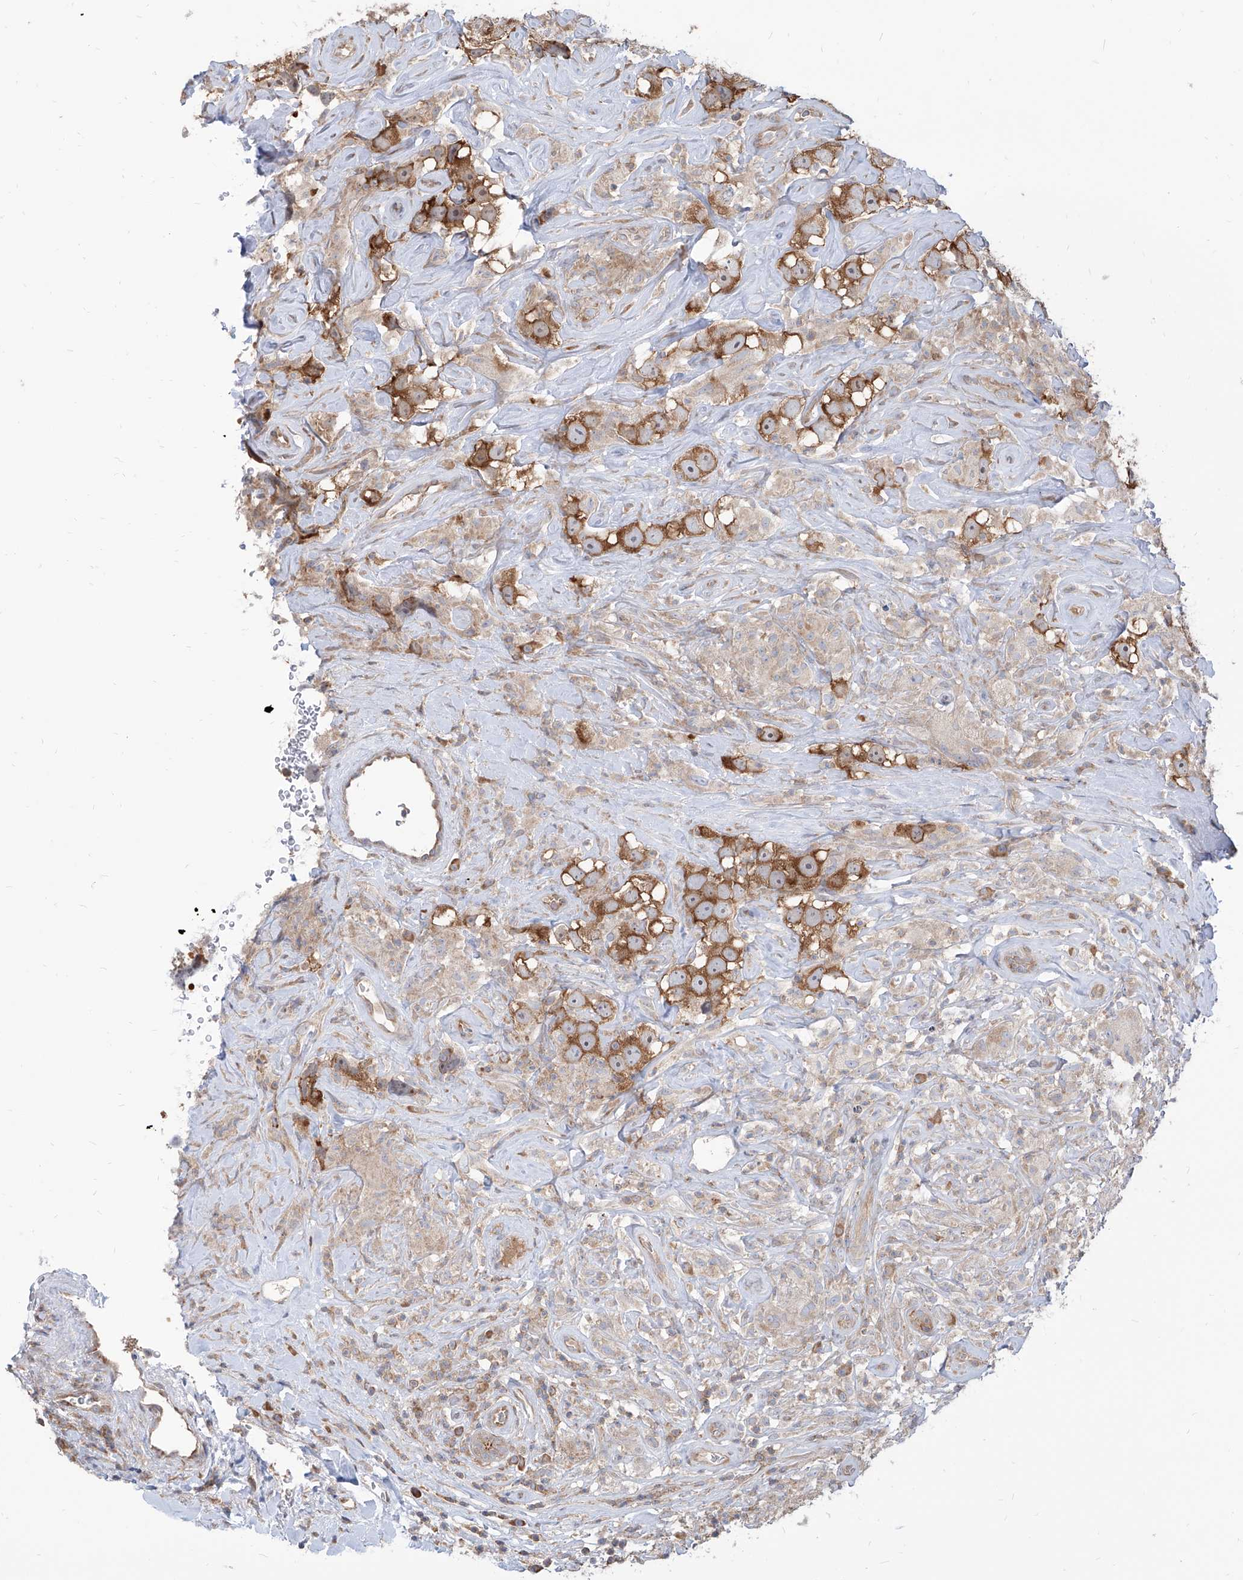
{"staining": {"intensity": "strong", "quantity": ">75%", "location": "cytoplasmic/membranous"}, "tissue": "testis cancer", "cell_type": "Tumor cells", "image_type": "cancer", "snomed": [{"axis": "morphology", "description": "Seminoma, NOS"}, {"axis": "topography", "description": "Testis"}], "caption": "A brown stain labels strong cytoplasmic/membranous staining of a protein in testis cancer tumor cells.", "gene": "FAM83B", "patient": {"sex": "male", "age": 49}}